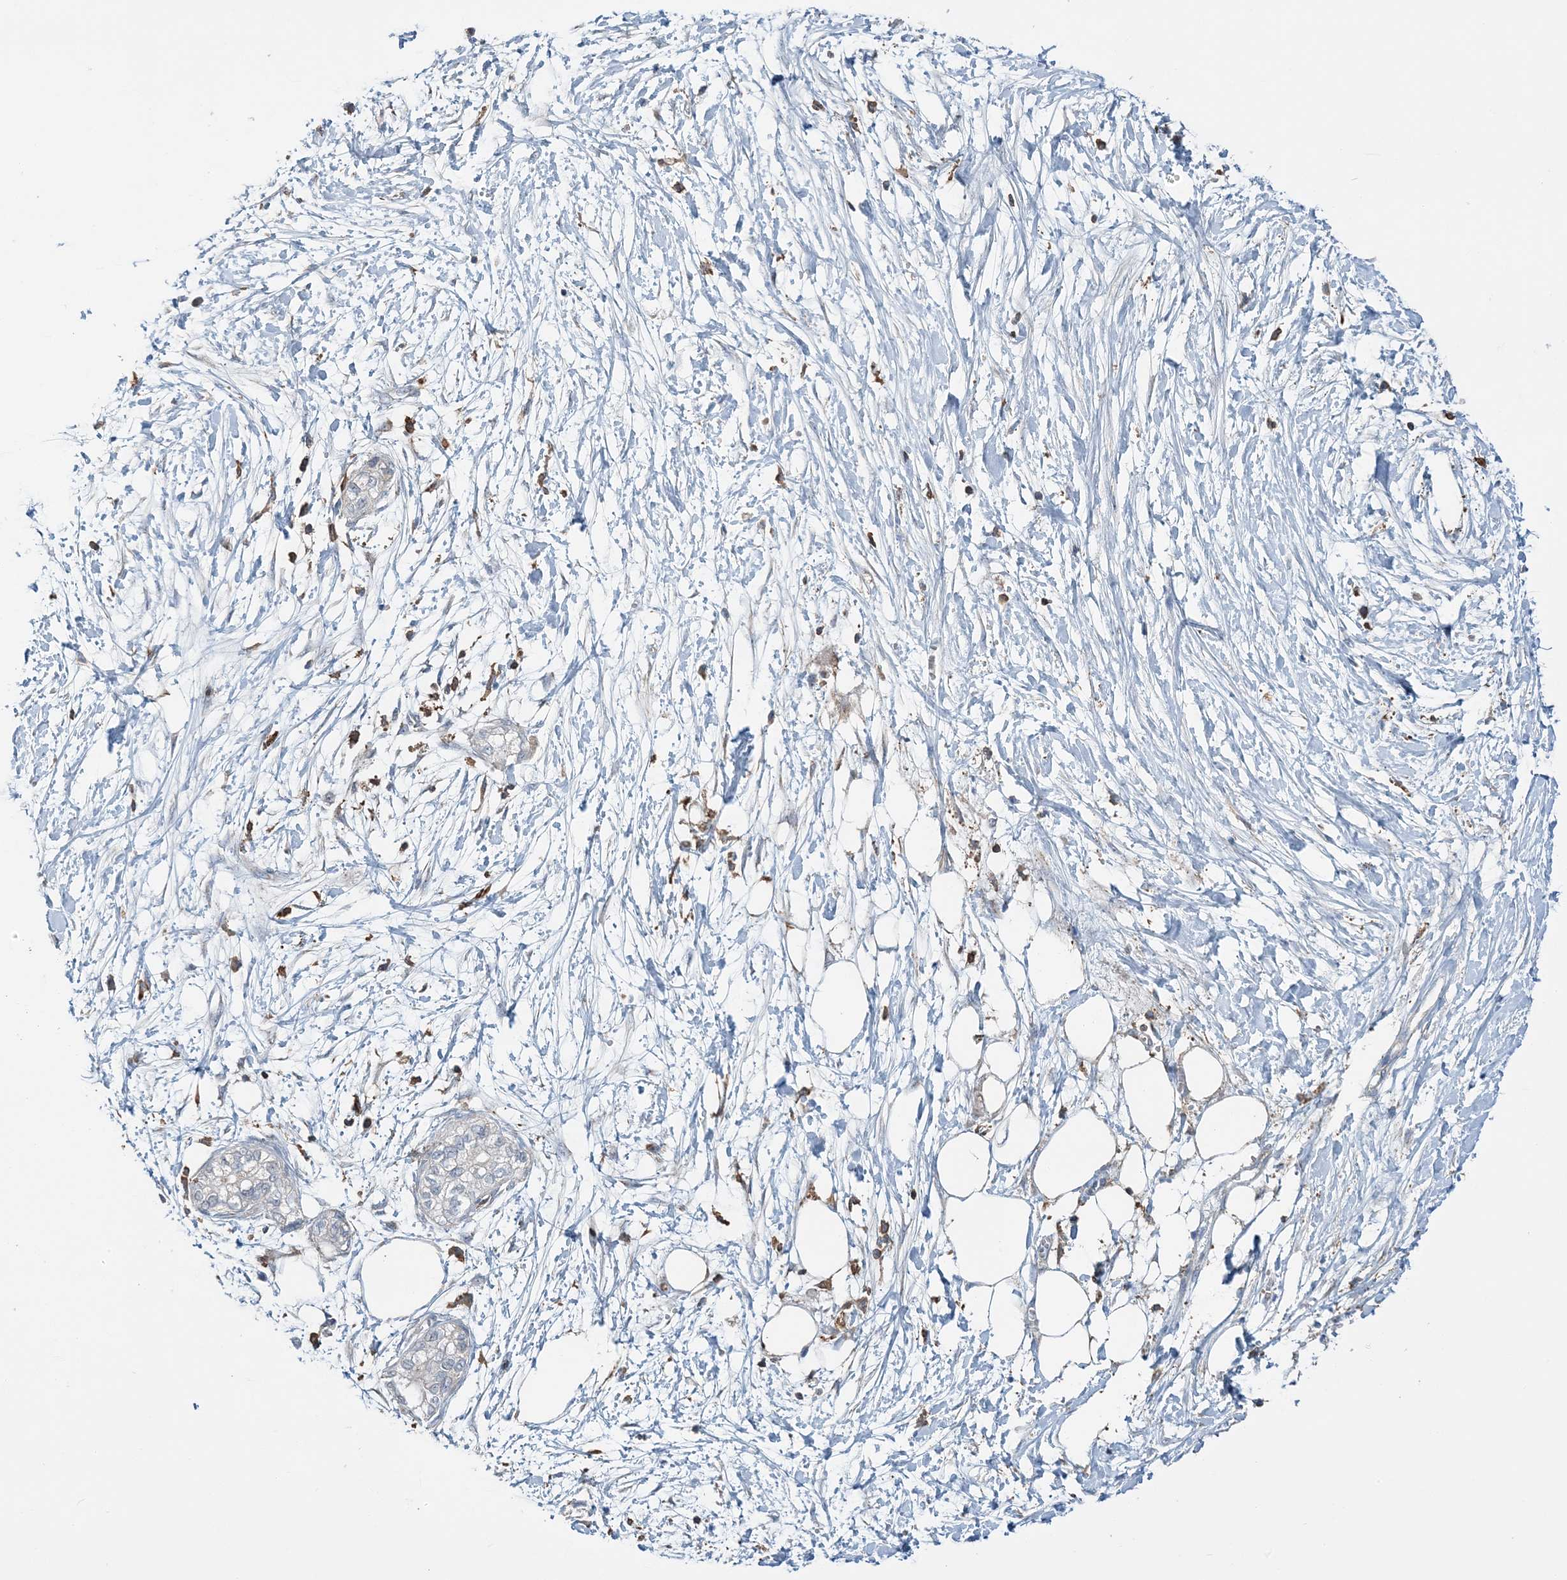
{"staining": {"intensity": "negative", "quantity": "none", "location": "none"}, "tissue": "pancreatic cancer", "cell_type": "Tumor cells", "image_type": "cancer", "snomed": [{"axis": "morphology", "description": "Adenocarcinoma, NOS"}, {"axis": "topography", "description": "Pancreas"}], "caption": "The histopathology image demonstrates no staining of tumor cells in adenocarcinoma (pancreatic). The staining was performed using DAB to visualize the protein expression in brown, while the nuclei were stained in blue with hematoxylin (Magnification: 20x).", "gene": "TMLHE", "patient": {"sex": "male", "age": 68}}